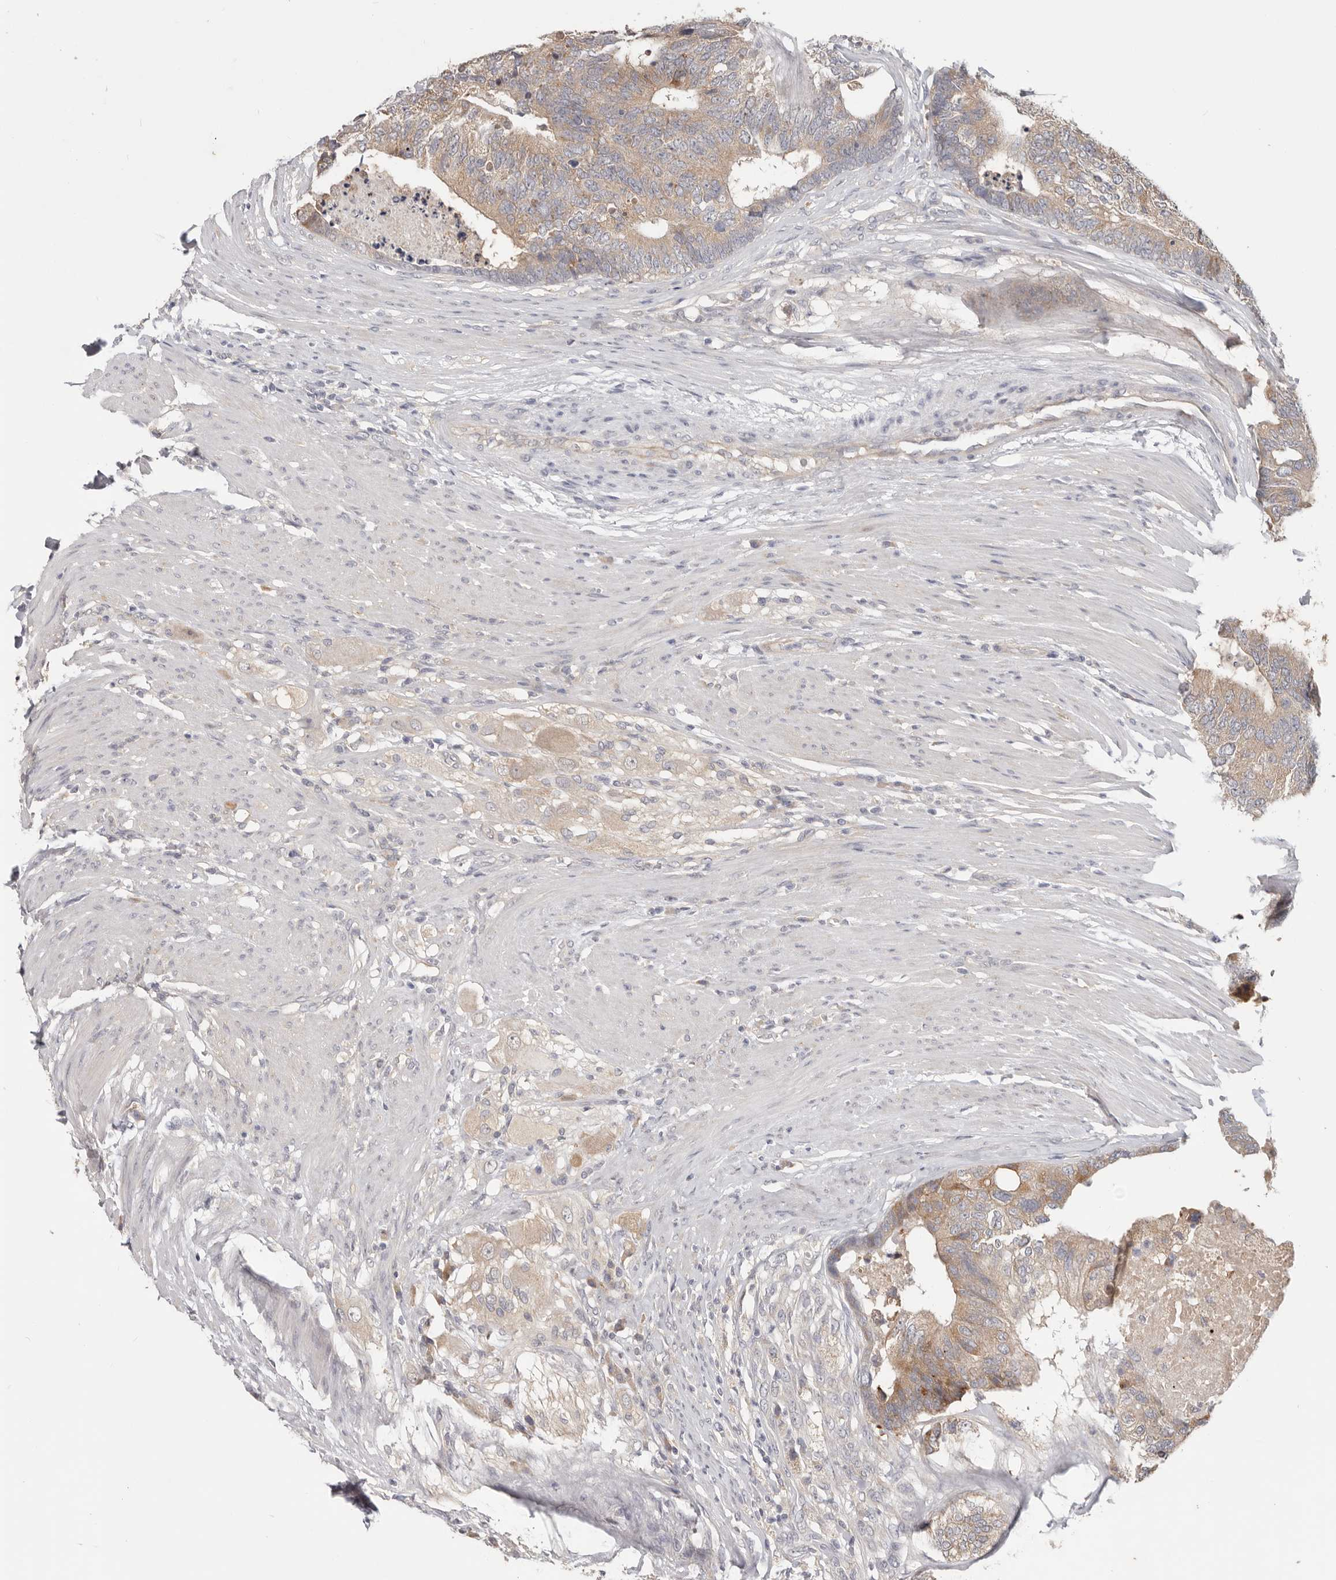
{"staining": {"intensity": "moderate", "quantity": ">75%", "location": "cytoplasmic/membranous"}, "tissue": "colorectal cancer", "cell_type": "Tumor cells", "image_type": "cancer", "snomed": [{"axis": "morphology", "description": "Adenocarcinoma, NOS"}, {"axis": "topography", "description": "Colon"}], "caption": "About >75% of tumor cells in human colorectal cancer reveal moderate cytoplasmic/membranous protein positivity as visualized by brown immunohistochemical staining.", "gene": "WDR77", "patient": {"sex": "female", "age": 67}}